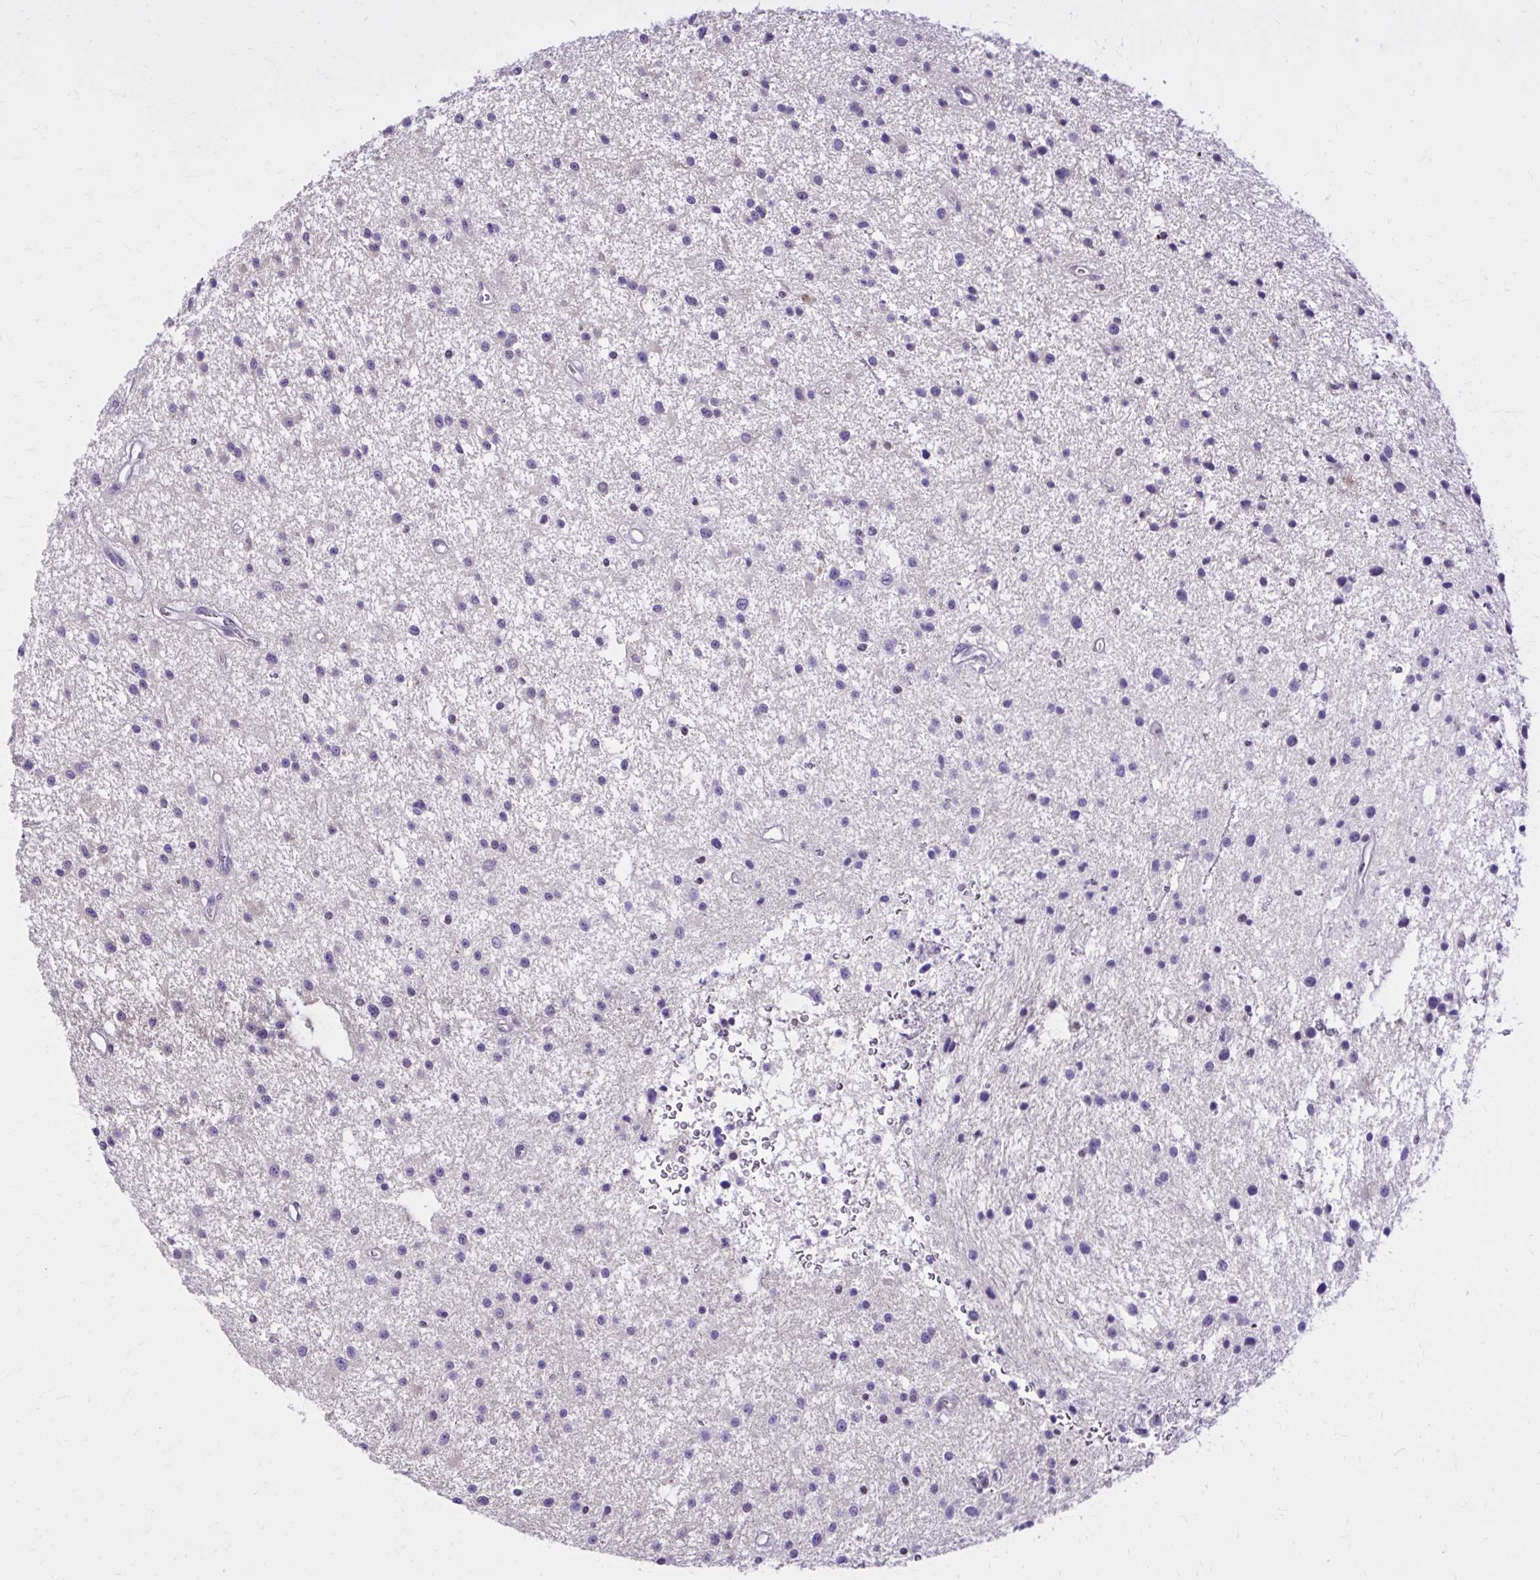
{"staining": {"intensity": "negative", "quantity": "none", "location": "none"}, "tissue": "glioma", "cell_type": "Tumor cells", "image_type": "cancer", "snomed": [{"axis": "morphology", "description": "Glioma, malignant, Low grade"}, {"axis": "topography", "description": "Brain"}], "caption": "Immunohistochemistry (IHC) histopathology image of neoplastic tissue: glioma stained with DAB (3,3'-diaminobenzidine) reveals no significant protein positivity in tumor cells. The staining was performed using DAB (3,3'-diaminobenzidine) to visualize the protein expression in brown, while the nuclei were stained in blue with hematoxylin (Magnification: 20x).", "gene": "RASL11B", "patient": {"sex": "male", "age": 43}}